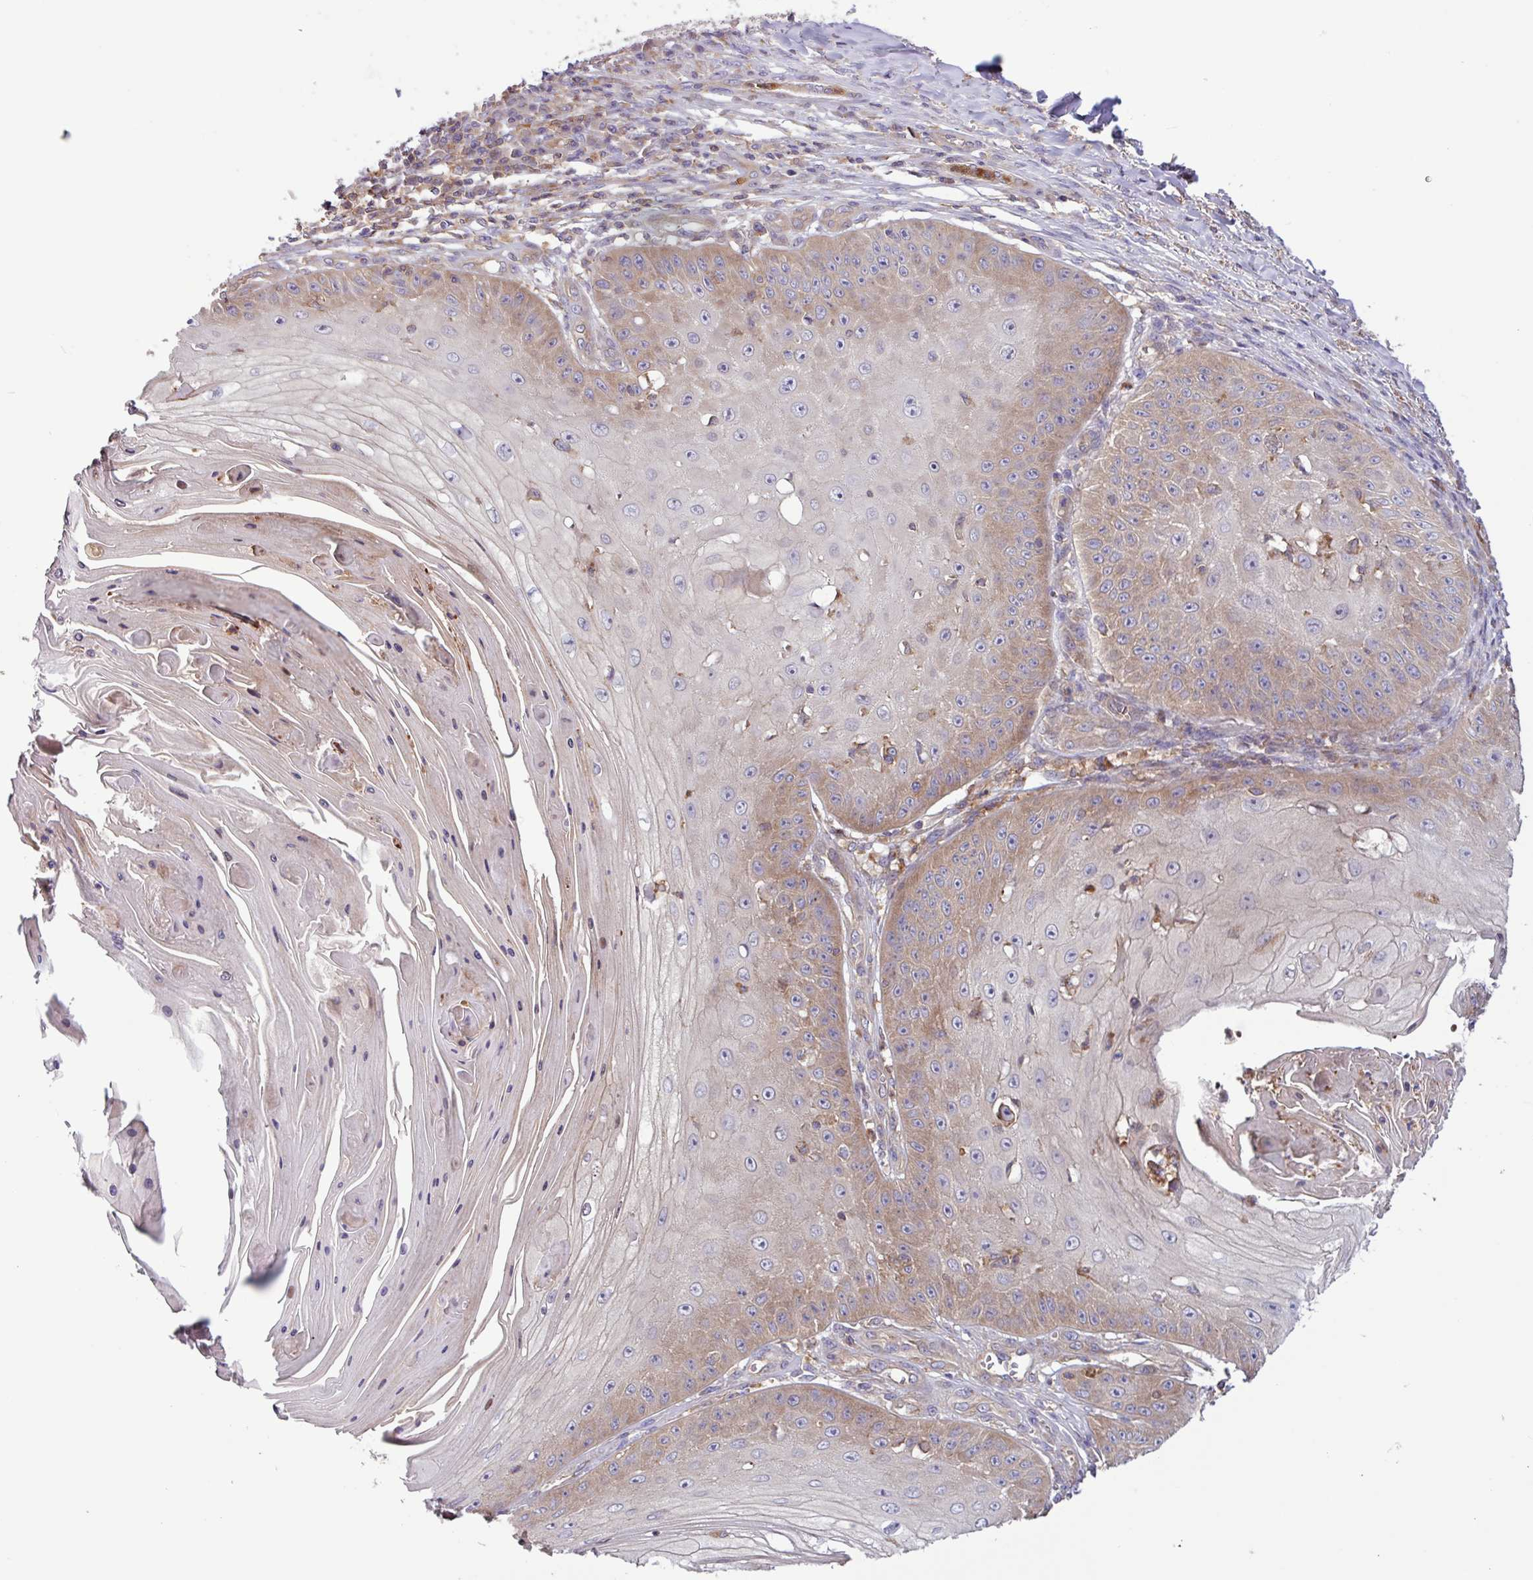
{"staining": {"intensity": "weak", "quantity": "25%-75%", "location": "cytoplasmic/membranous"}, "tissue": "skin cancer", "cell_type": "Tumor cells", "image_type": "cancer", "snomed": [{"axis": "morphology", "description": "Squamous cell carcinoma, NOS"}, {"axis": "topography", "description": "Skin"}], "caption": "About 25%-75% of tumor cells in skin cancer demonstrate weak cytoplasmic/membranous protein expression as visualized by brown immunohistochemical staining.", "gene": "ACTR3", "patient": {"sex": "male", "age": 70}}